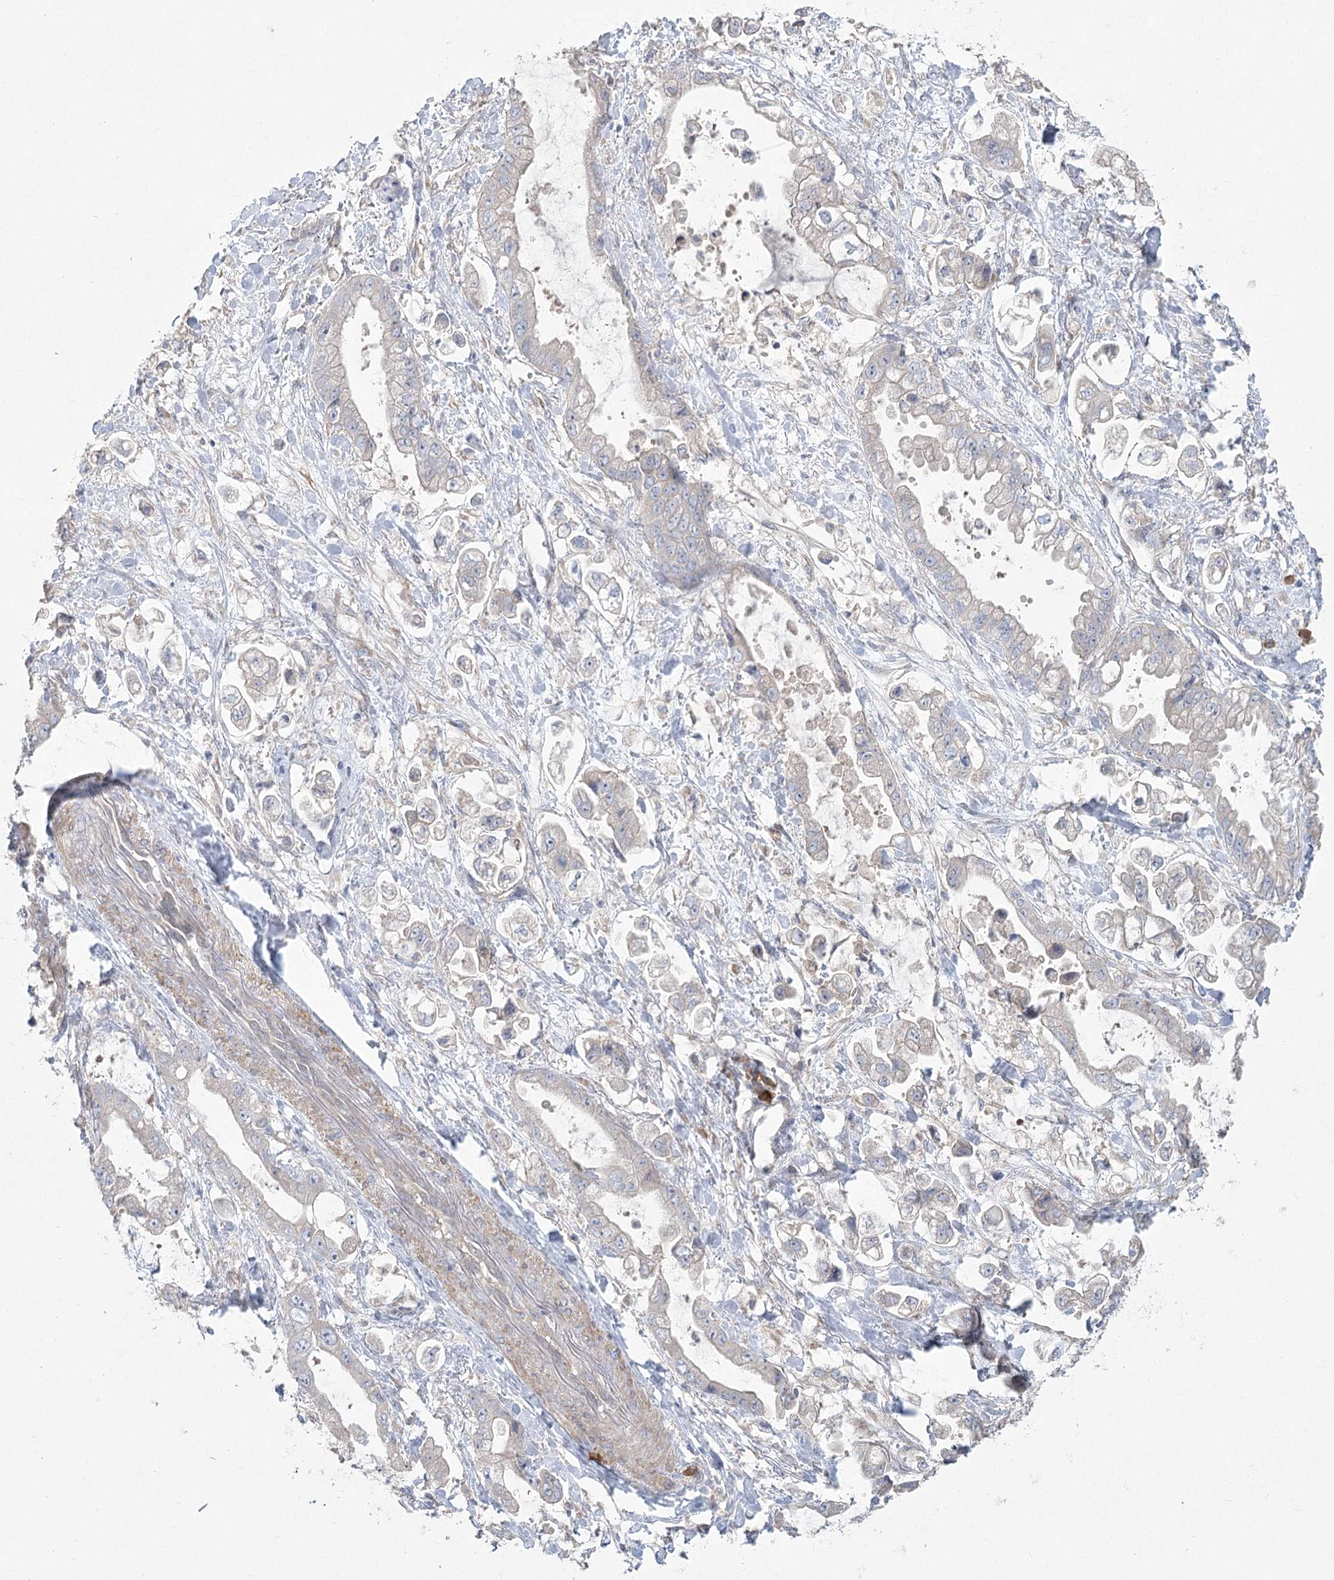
{"staining": {"intensity": "negative", "quantity": "none", "location": "none"}, "tissue": "stomach cancer", "cell_type": "Tumor cells", "image_type": "cancer", "snomed": [{"axis": "morphology", "description": "Adenocarcinoma, NOS"}, {"axis": "topography", "description": "Stomach"}], "caption": "High power microscopy micrograph of an immunohistochemistry micrograph of stomach adenocarcinoma, revealing no significant expression in tumor cells. (Brightfield microscopy of DAB immunohistochemistry at high magnification).", "gene": "CAMTA1", "patient": {"sex": "male", "age": 62}}